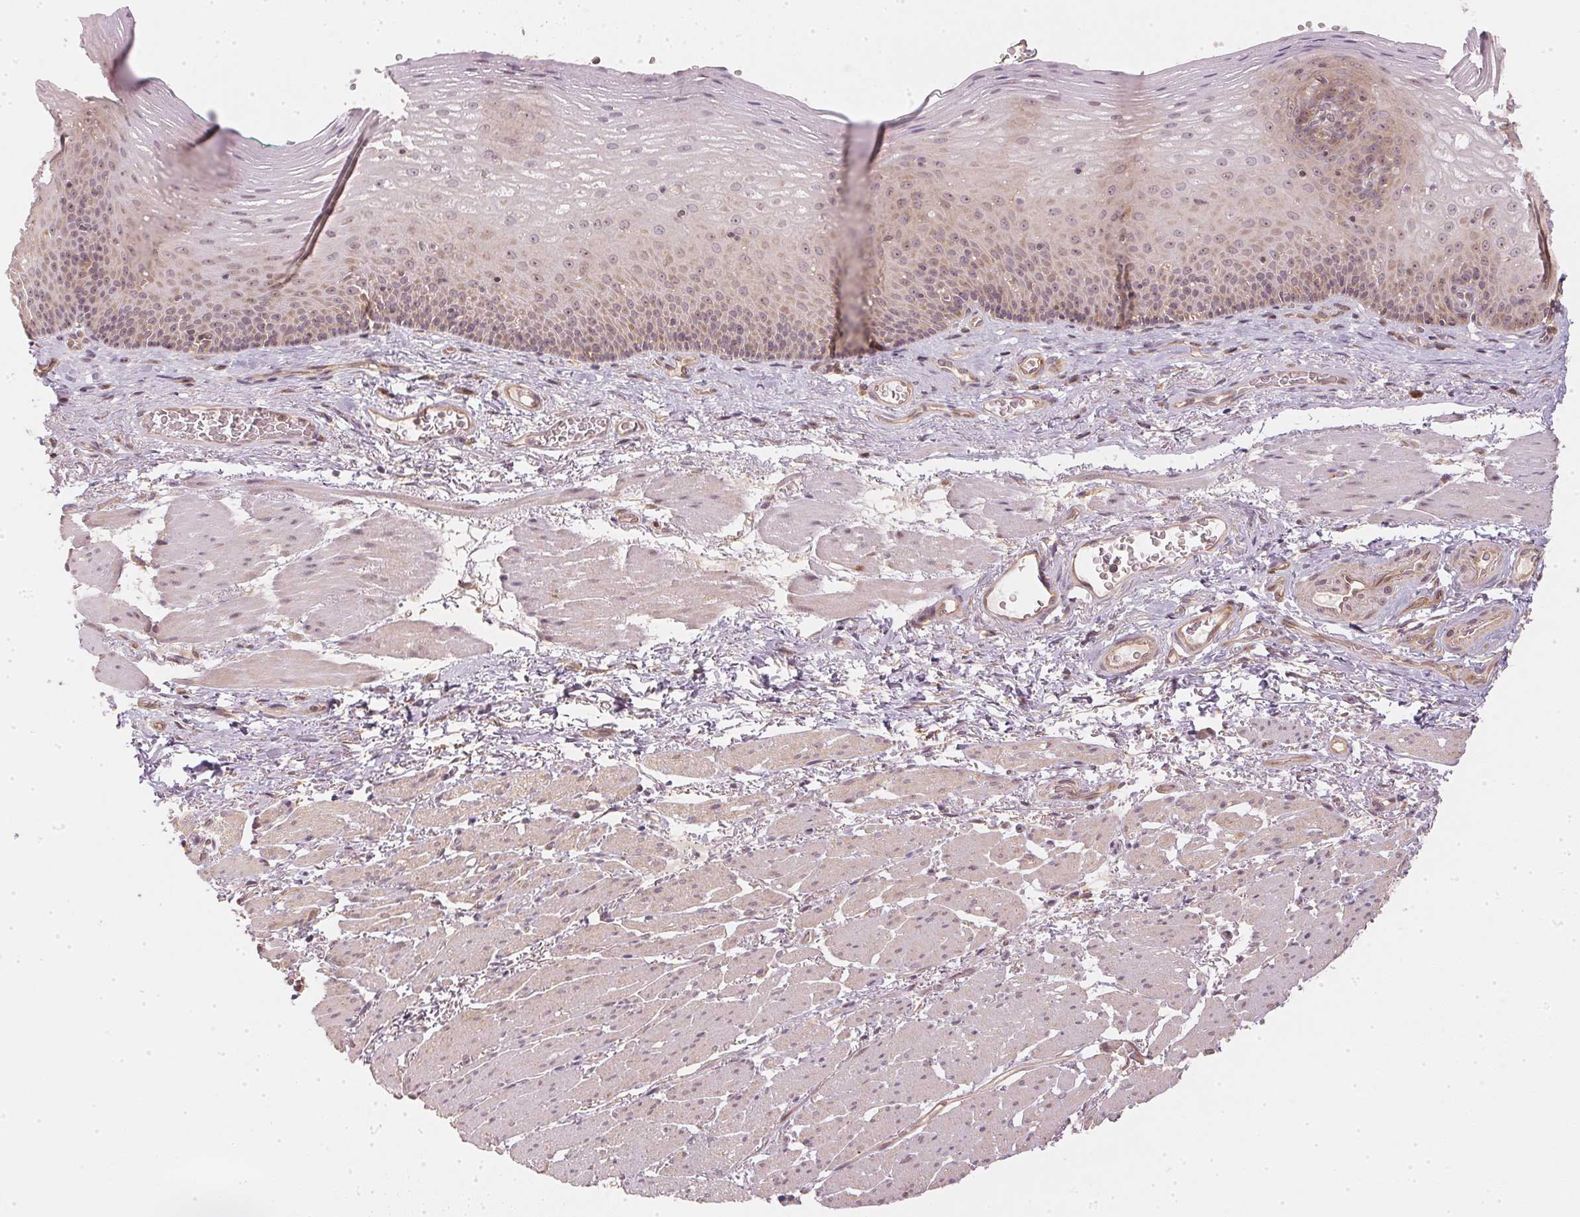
{"staining": {"intensity": "moderate", "quantity": "25%-75%", "location": "cytoplasmic/membranous,nuclear"}, "tissue": "esophagus", "cell_type": "Squamous epithelial cells", "image_type": "normal", "snomed": [{"axis": "morphology", "description": "Normal tissue, NOS"}, {"axis": "topography", "description": "Esophagus"}], "caption": "High-magnification brightfield microscopy of unremarkable esophagus stained with DAB (brown) and counterstained with hematoxylin (blue). squamous epithelial cells exhibit moderate cytoplasmic/membranous,nuclear expression is present in about25%-75% of cells.", "gene": "WDR54", "patient": {"sex": "male", "age": 76}}